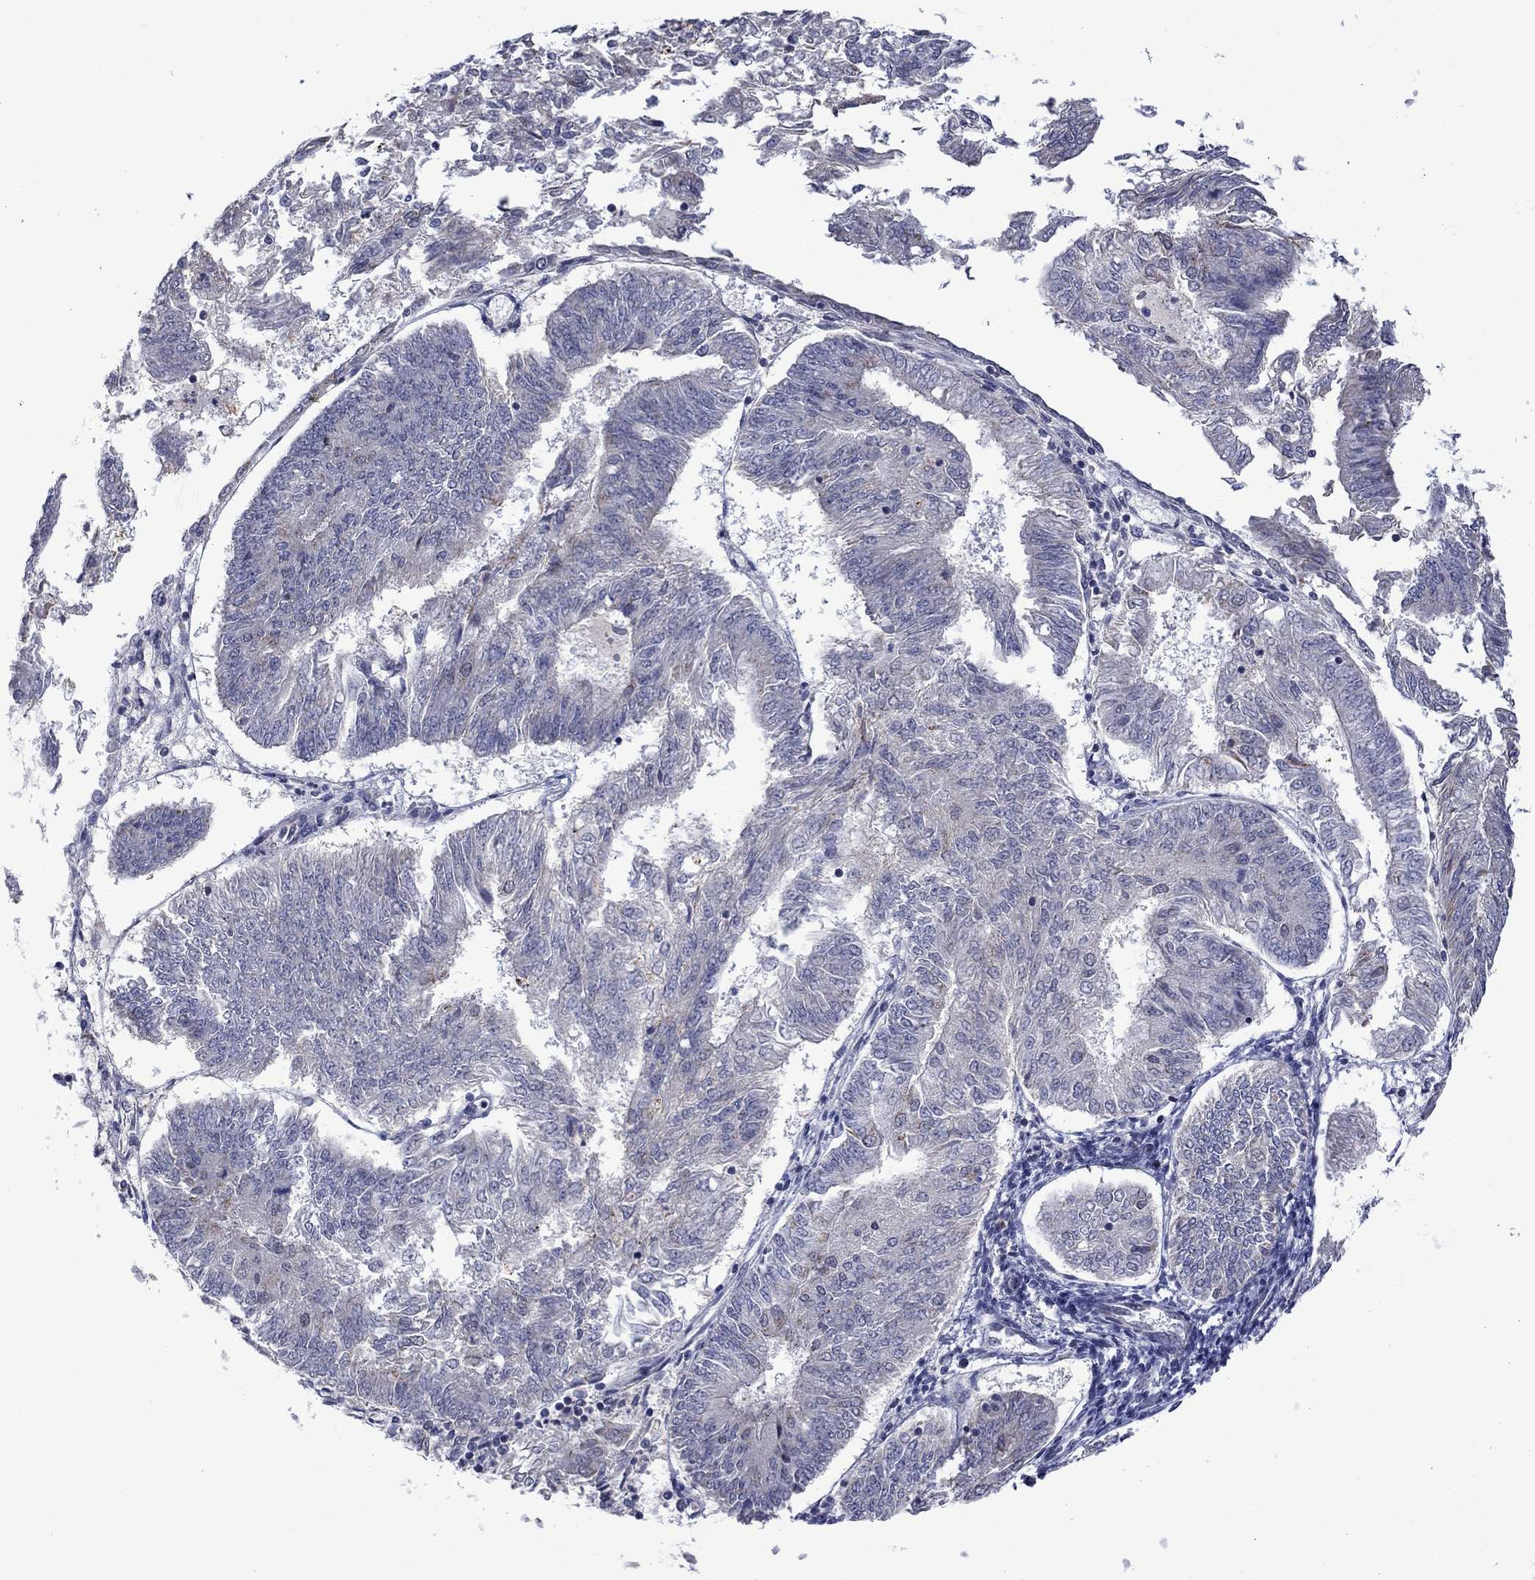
{"staining": {"intensity": "negative", "quantity": "none", "location": "none"}, "tissue": "endometrial cancer", "cell_type": "Tumor cells", "image_type": "cancer", "snomed": [{"axis": "morphology", "description": "Adenocarcinoma, NOS"}, {"axis": "topography", "description": "Endometrium"}], "caption": "There is no significant expression in tumor cells of endometrial adenocarcinoma.", "gene": "KCNJ16", "patient": {"sex": "female", "age": 58}}